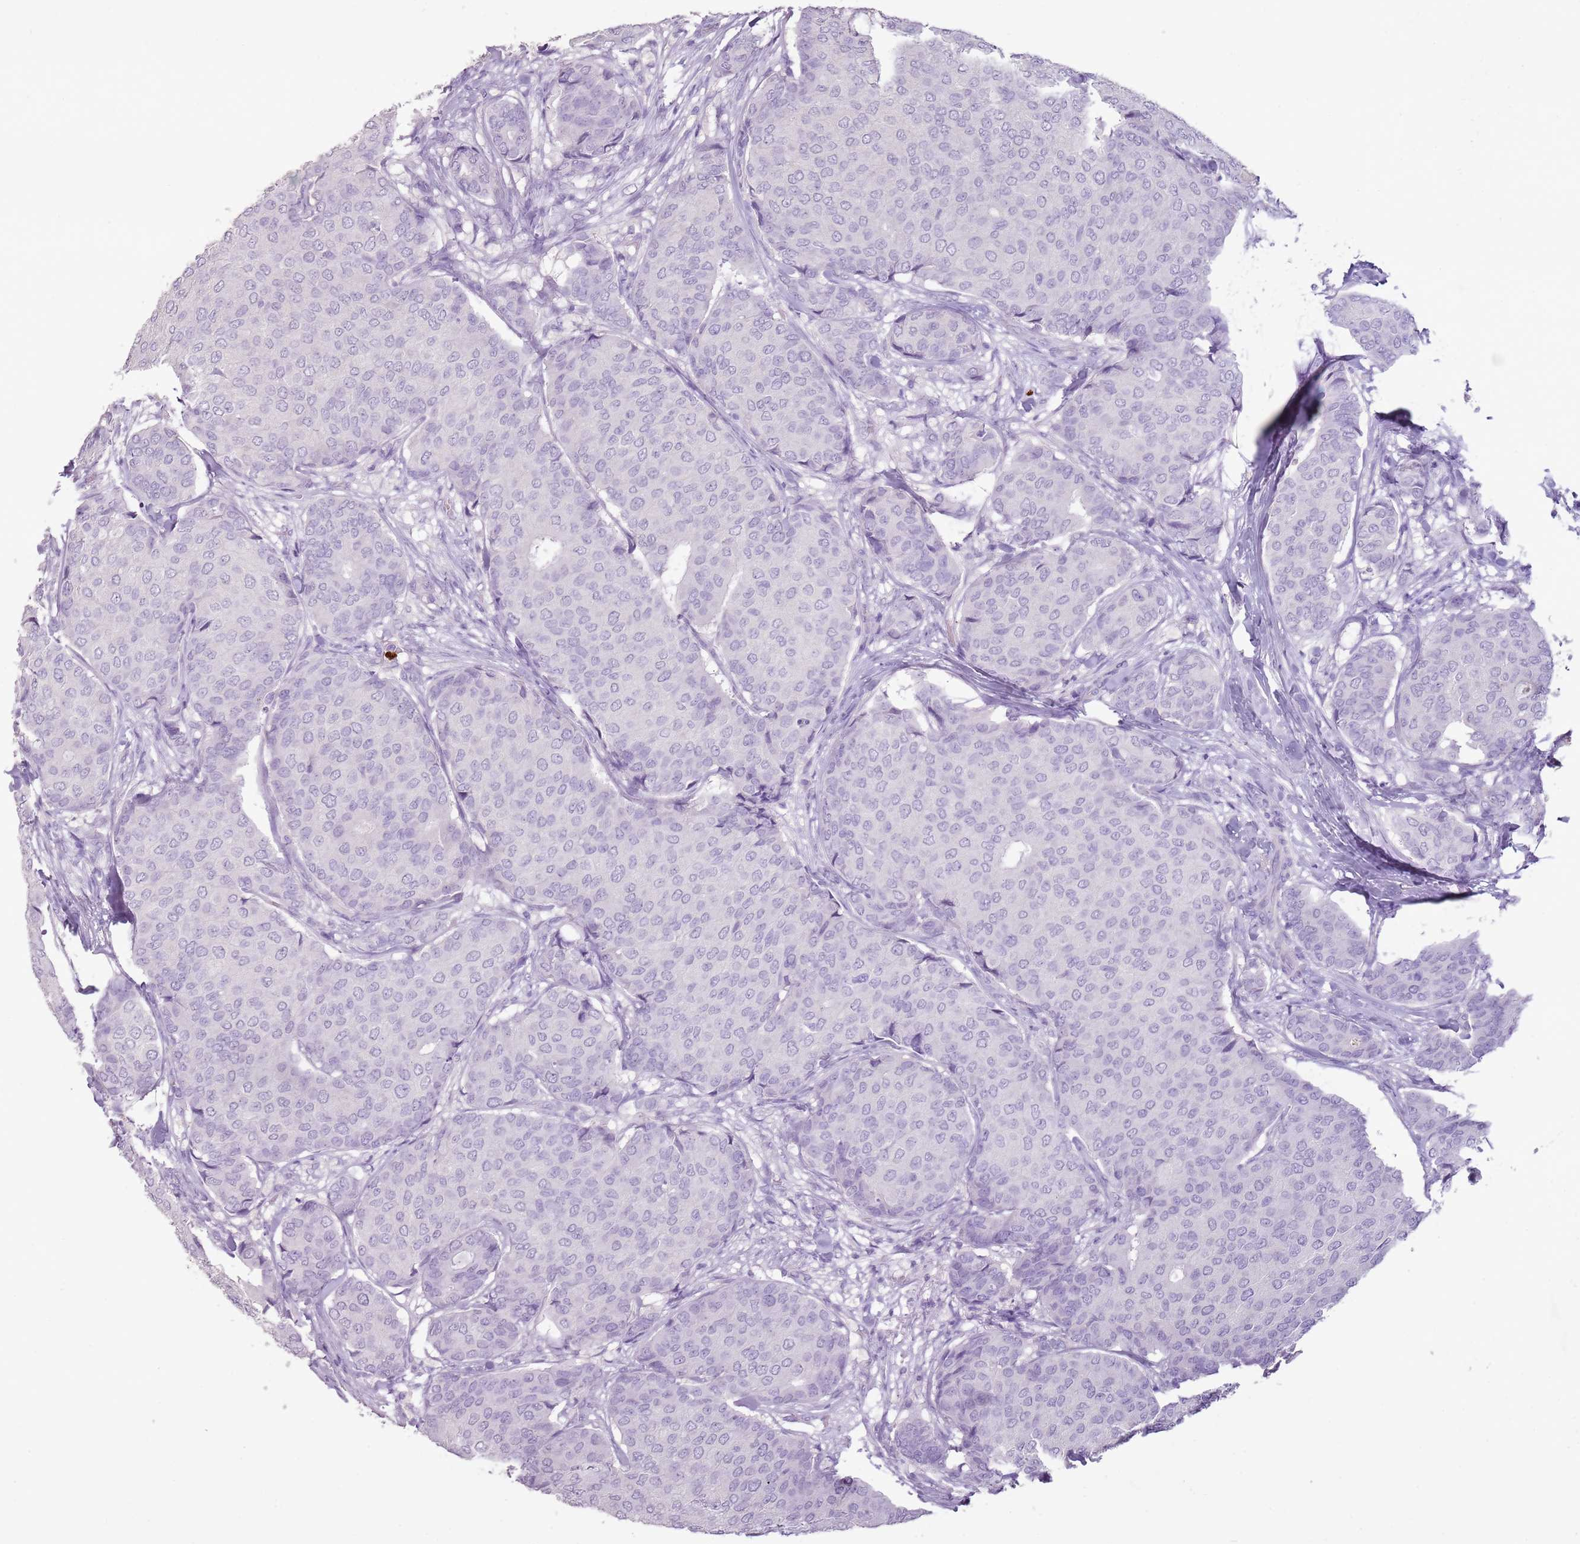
{"staining": {"intensity": "negative", "quantity": "none", "location": "none"}, "tissue": "breast cancer", "cell_type": "Tumor cells", "image_type": "cancer", "snomed": [{"axis": "morphology", "description": "Duct carcinoma"}, {"axis": "topography", "description": "Breast"}], "caption": "A high-resolution photomicrograph shows IHC staining of breast intraductal carcinoma, which displays no significant expression in tumor cells. The staining is performed using DAB brown chromogen with nuclei counter-stained in using hematoxylin.", "gene": "CELF6", "patient": {"sex": "female", "age": 75}}